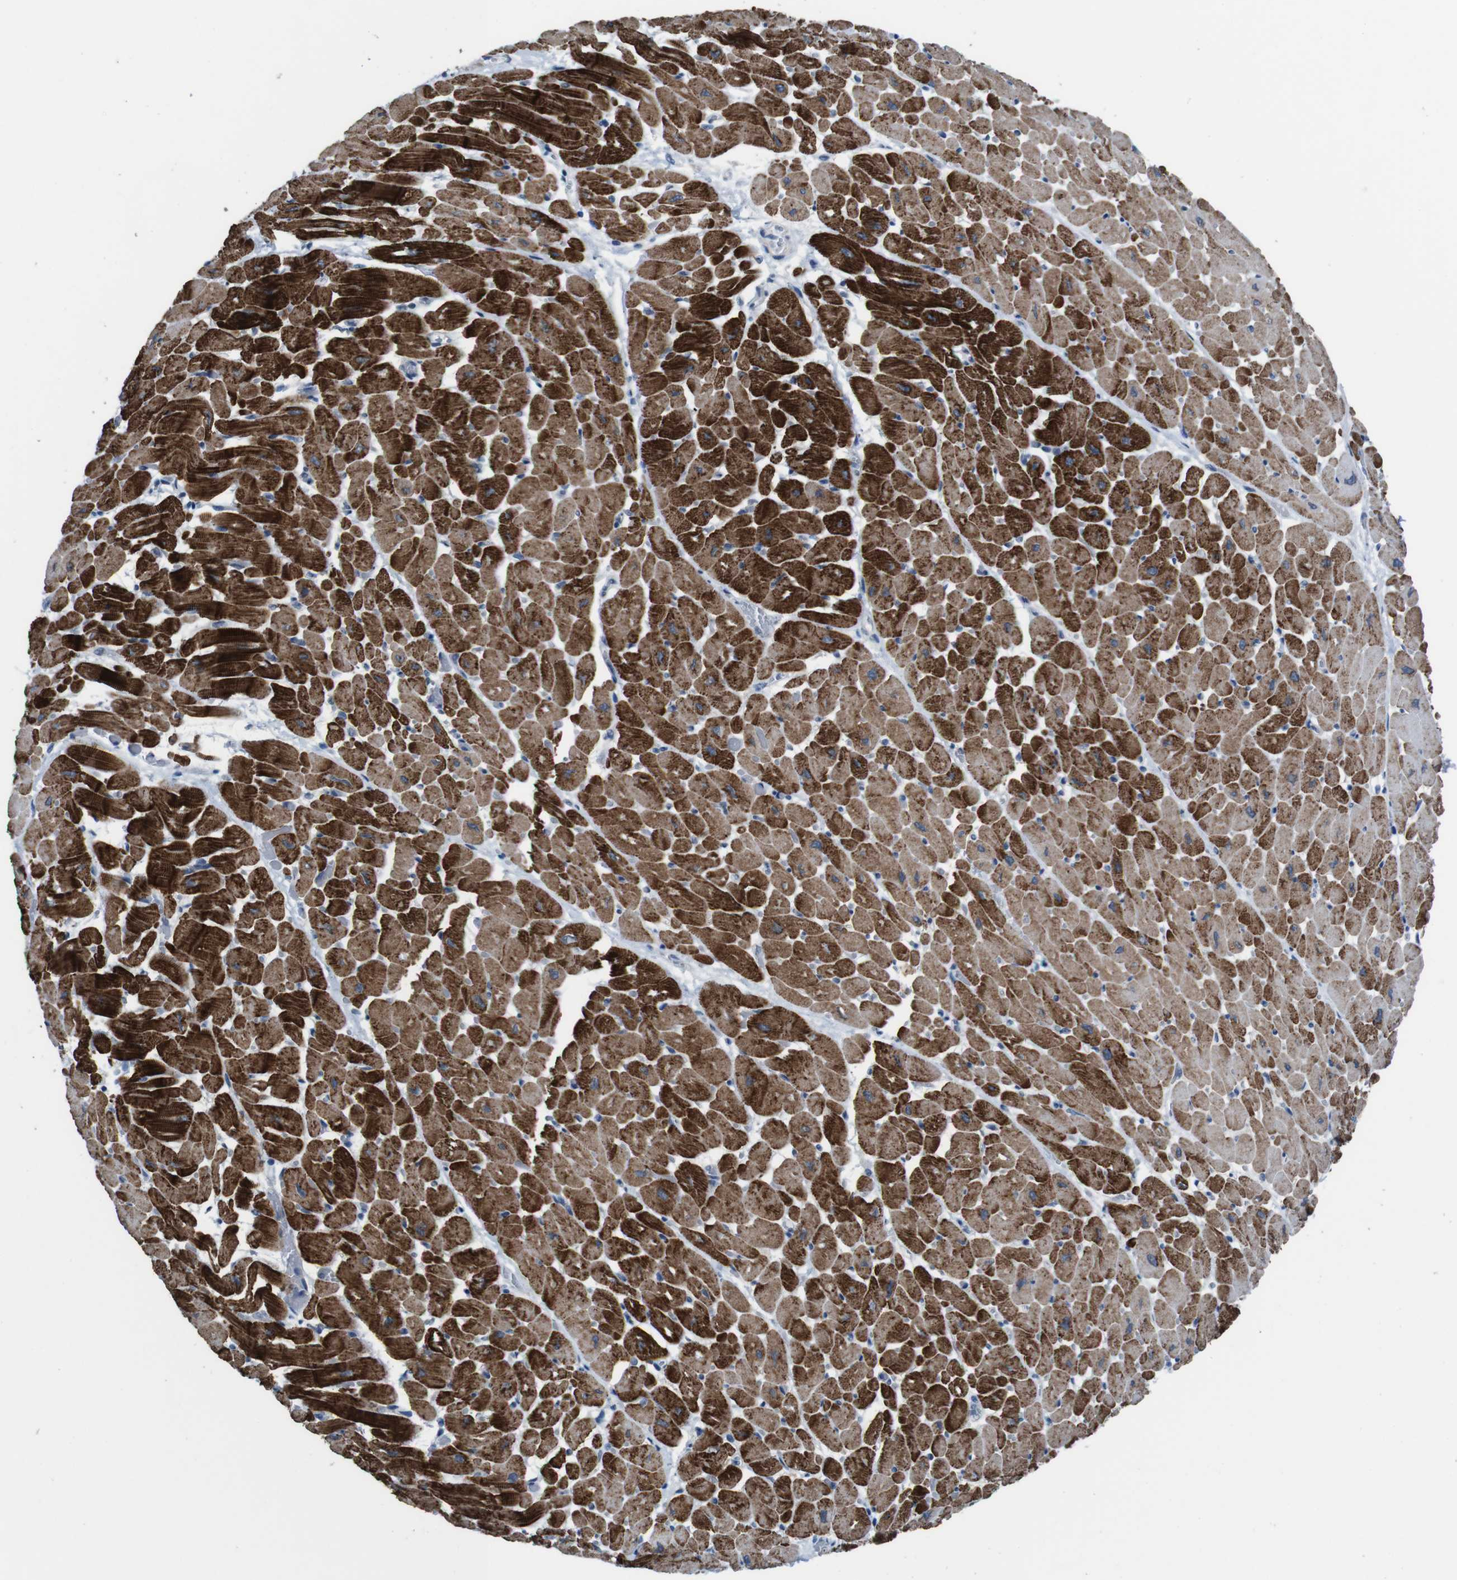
{"staining": {"intensity": "strong", "quantity": ">75%", "location": "cytoplasmic/membranous"}, "tissue": "heart muscle", "cell_type": "Cardiomyocytes", "image_type": "normal", "snomed": [{"axis": "morphology", "description": "Normal tissue, NOS"}, {"axis": "topography", "description": "Heart"}], "caption": "A high-resolution micrograph shows immunohistochemistry (IHC) staining of normal heart muscle, which exhibits strong cytoplasmic/membranous staining in approximately >75% of cardiomyocytes.", "gene": "CDHR2", "patient": {"sex": "male", "age": 45}}